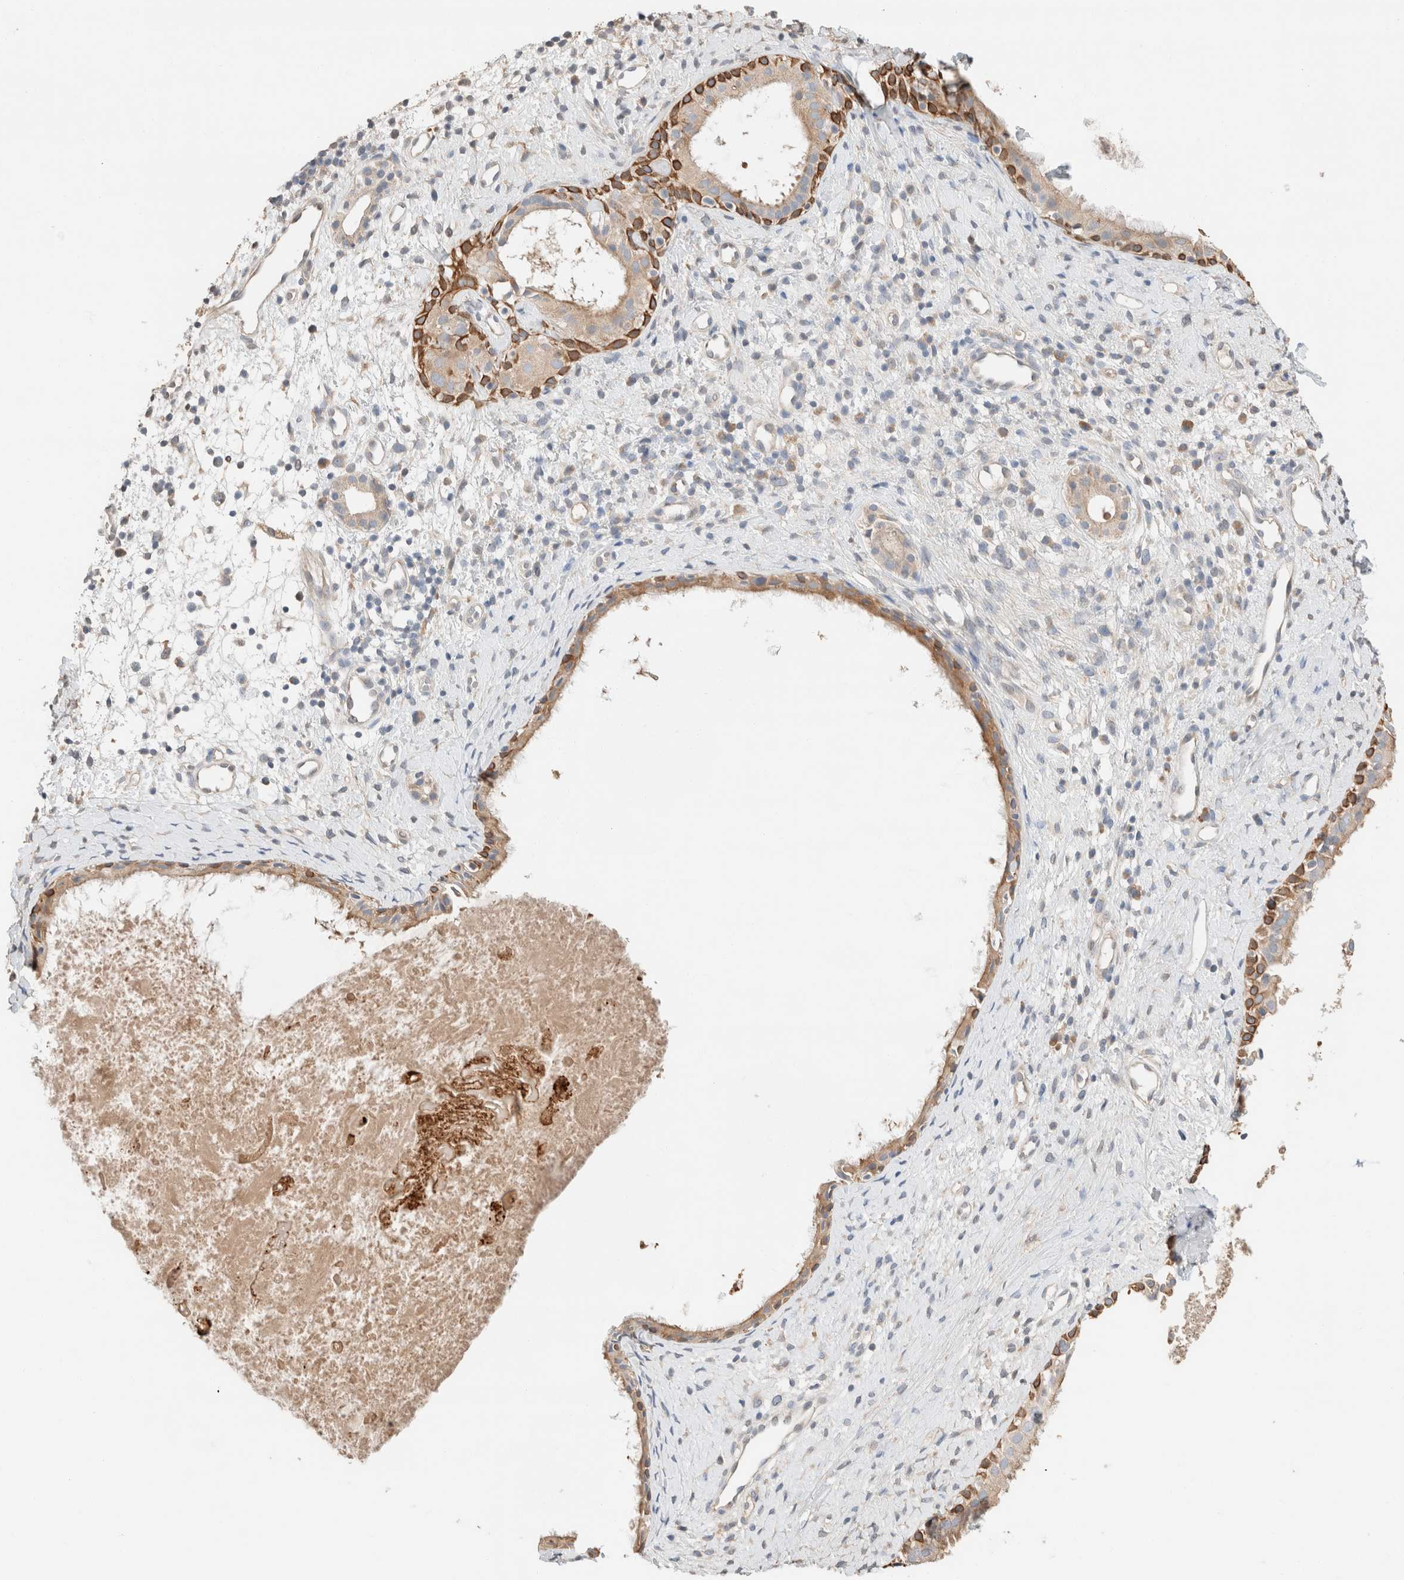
{"staining": {"intensity": "moderate", "quantity": ">75%", "location": "cytoplasmic/membranous"}, "tissue": "nasopharynx", "cell_type": "Respiratory epithelial cells", "image_type": "normal", "snomed": [{"axis": "morphology", "description": "Normal tissue, NOS"}, {"axis": "topography", "description": "Nasopharynx"}], "caption": "Protein staining reveals moderate cytoplasmic/membranous positivity in about >75% of respiratory epithelial cells in benign nasopharynx. The protein of interest is stained brown, and the nuclei are stained in blue (DAB (3,3'-diaminobenzidine) IHC with brightfield microscopy, high magnification).", "gene": "TUBD1", "patient": {"sex": "male", "age": 22}}